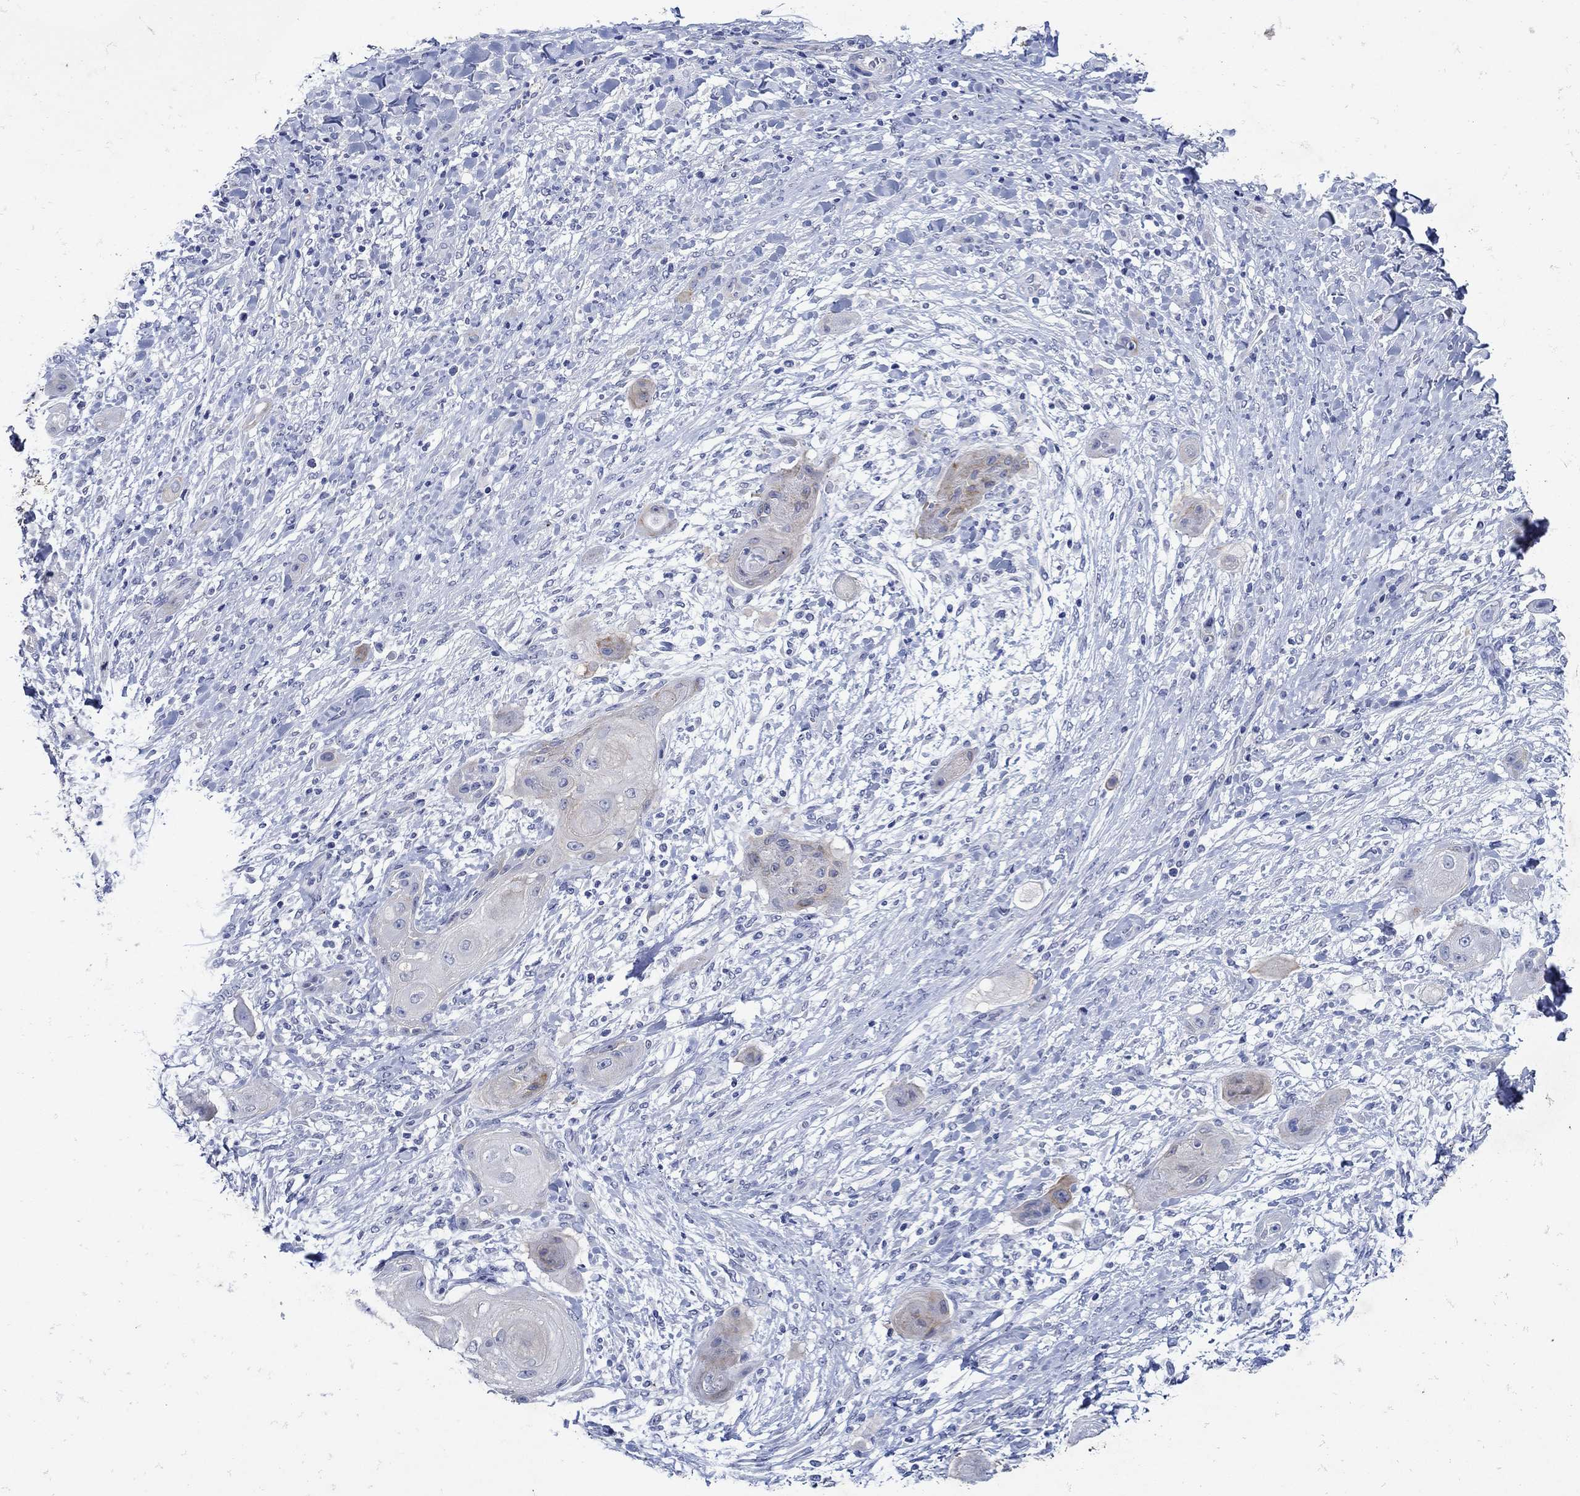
{"staining": {"intensity": "weak", "quantity": "<25%", "location": "cytoplasmic/membranous"}, "tissue": "skin cancer", "cell_type": "Tumor cells", "image_type": "cancer", "snomed": [{"axis": "morphology", "description": "Squamous cell carcinoma, NOS"}, {"axis": "topography", "description": "Skin"}], "caption": "An IHC image of skin cancer is shown. There is no staining in tumor cells of skin cancer.", "gene": "NOS1", "patient": {"sex": "male", "age": 62}}